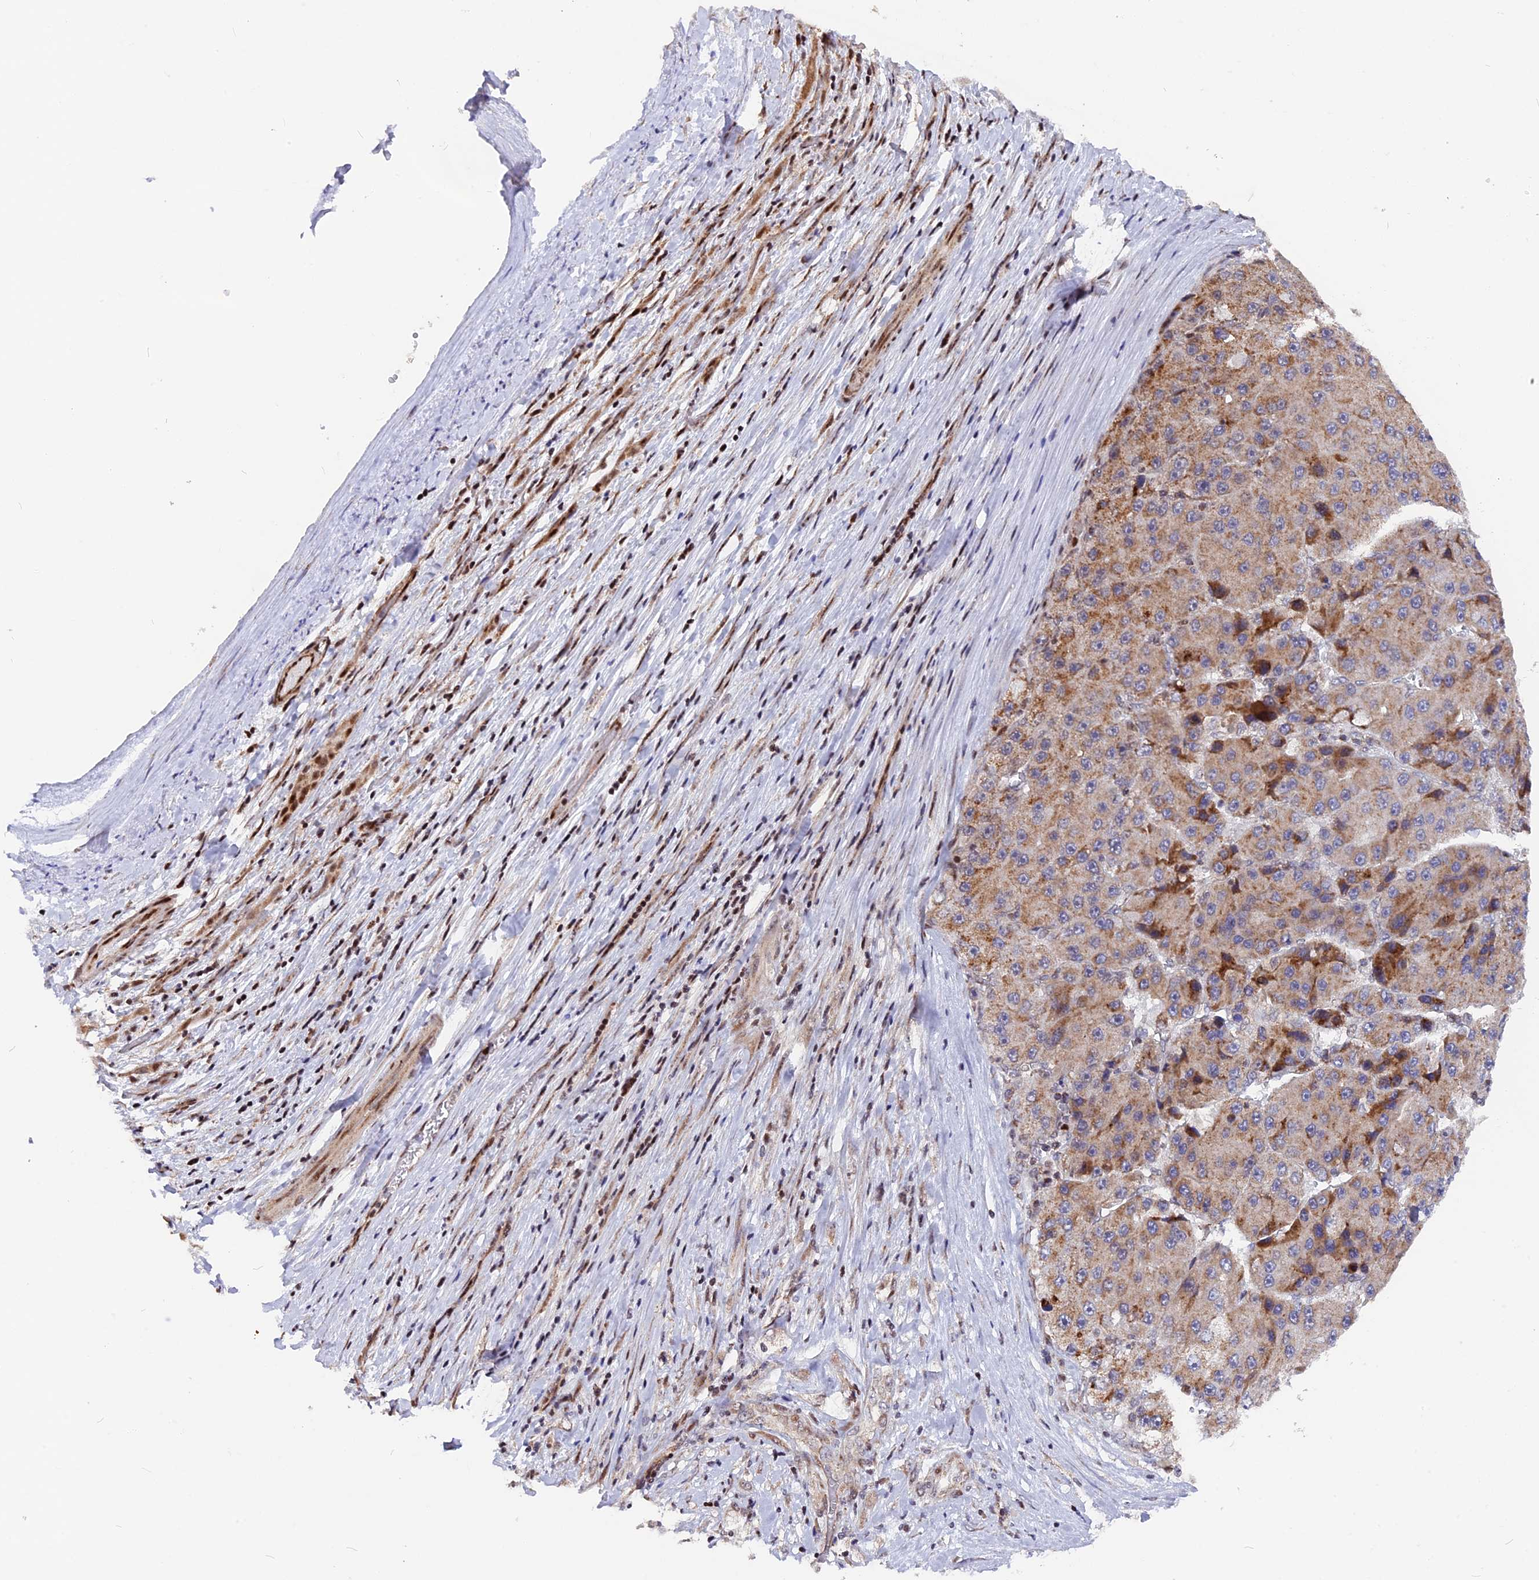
{"staining": {"intensity": "moderate", "quantity": ">75%", "location": "cytoplasmic/membranous"}, "tissue": "liver cancer", "cell_type": "Tumor cells", "image_type": "cancer", "snomed": [{"axis": "morphology", "description": "Carcinoma, Hepatocellular, NOS"}, {"axis": "topography", "description": "Liver"}], "caption": "Immunohistochemical staining of hepatocellular carcinoma (liver) demonstrates moderate cytoplasmic/membranous protein expression in approximately >75% of tumor cells.", "gene": "FAM174C", "patient": {"sex": "female", "age": 73}}